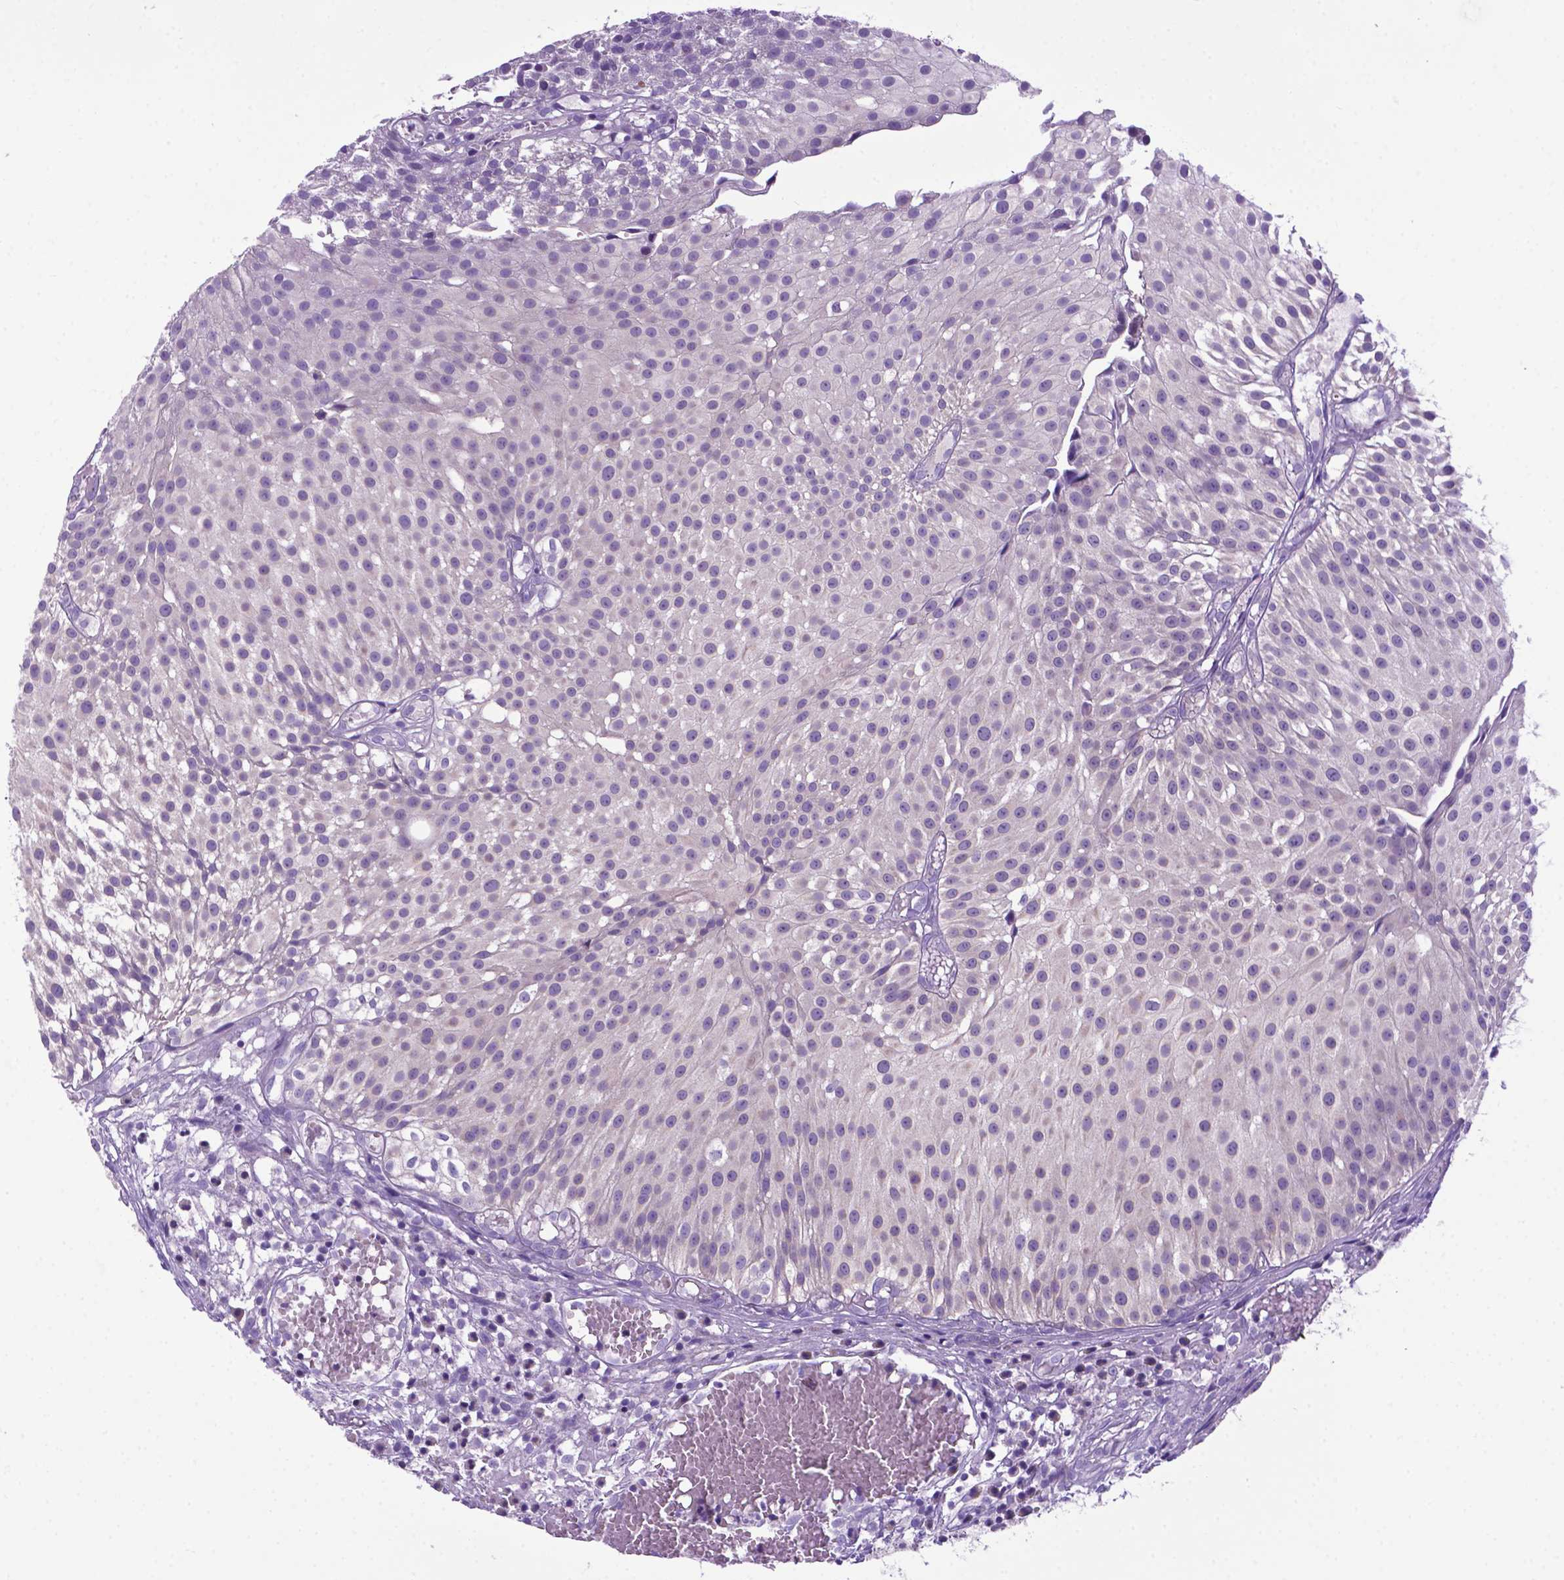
{"staining": {"intensity": "negative", "quantity": "none", "location": "none"}, "tissue": "urothelial cancer", "cell_type": "Tumor cells", "image_type": "cancer", "snomed": [{"axis": "morphology", "description": "Urothelial carcinoma, Low grade"}, {"axis": "topography", "description": "Urinary bladder"}], "caption": "IHC of human urothelial cancer reveals no positivity in tumor cells. (Brightfield microscopy of DAB immunohistochemistry at high magnification).", "gene": "ADRA2B", "patient": {"sex": "male", "age": 79}}